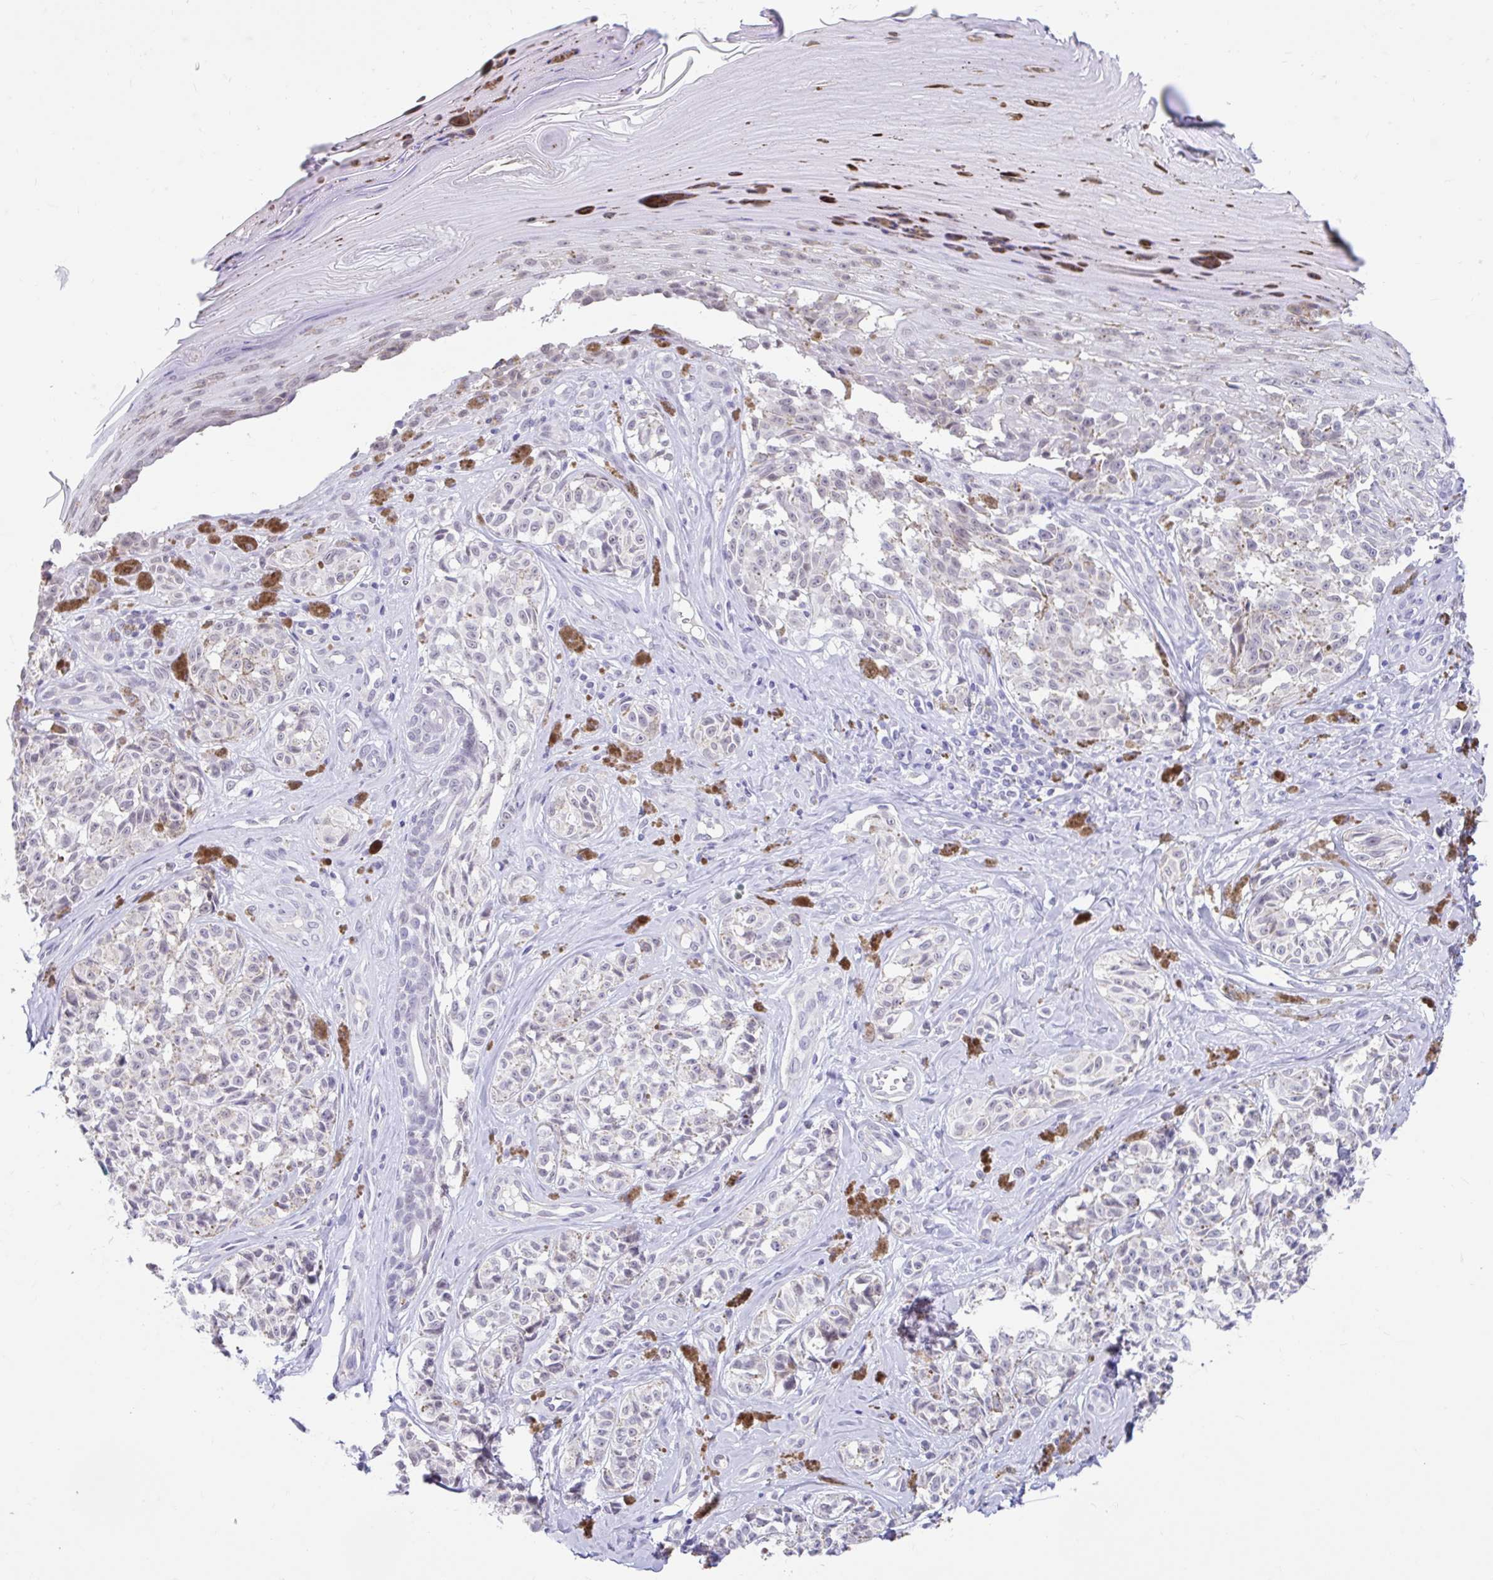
{"staining": {"intensity": "negative", "quantity": "none", "location": "none"}, "tissue": "melanoma", "cell_type": "Tumor cells", "image_type": "cancer", "snomed": [{"axis": "morphology", "description": "Malignant melanoma, NOS"}, {"axis": "topography", "description": "Skin"}], "caption": "A histopathology image of human melanoma is negative for staining in tumor cells.", "gene": "DCAF17", "patient": {"sex": "female", "age": 65}}